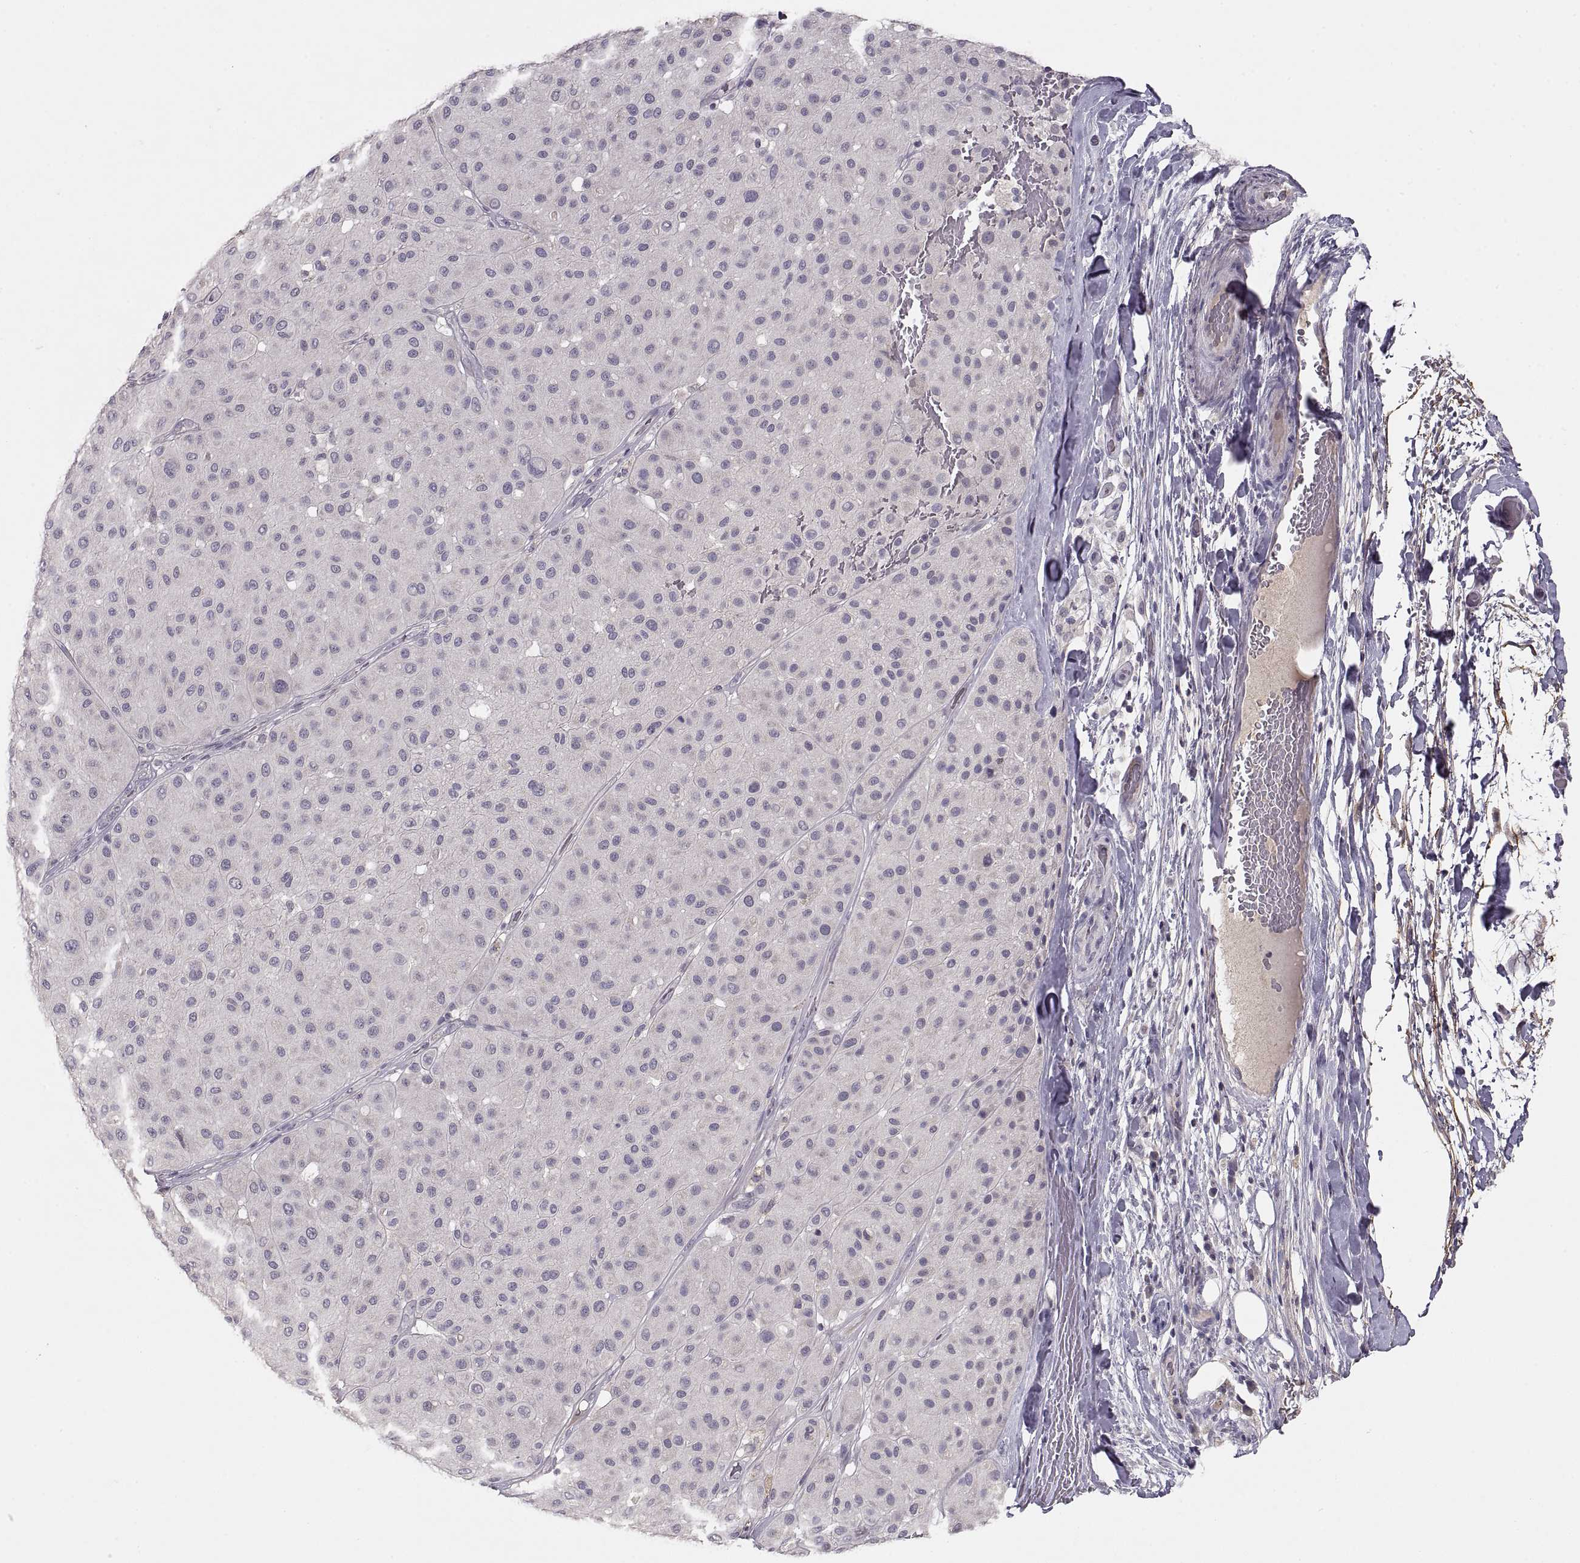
{"staining": {"intensity": "negative", "quantity": "none", "location": "none"}, "tissue": "melanoma", "cell_type": "Tumor cells", "image_type": "cancer", "snomed": [{"axis": "morphology", "description": "Malignant melanoma, Metastatic site"}, {"axis": "topography", "description": "Smooth muscle"}], "caption": "IHC photomicrograph of neoplastic tissue: human melanoma stained with DAB displays no significant protein positivity in tumor cells.", "gene": "ADAM11", "patient": {"sex": "male", "age": 41}}